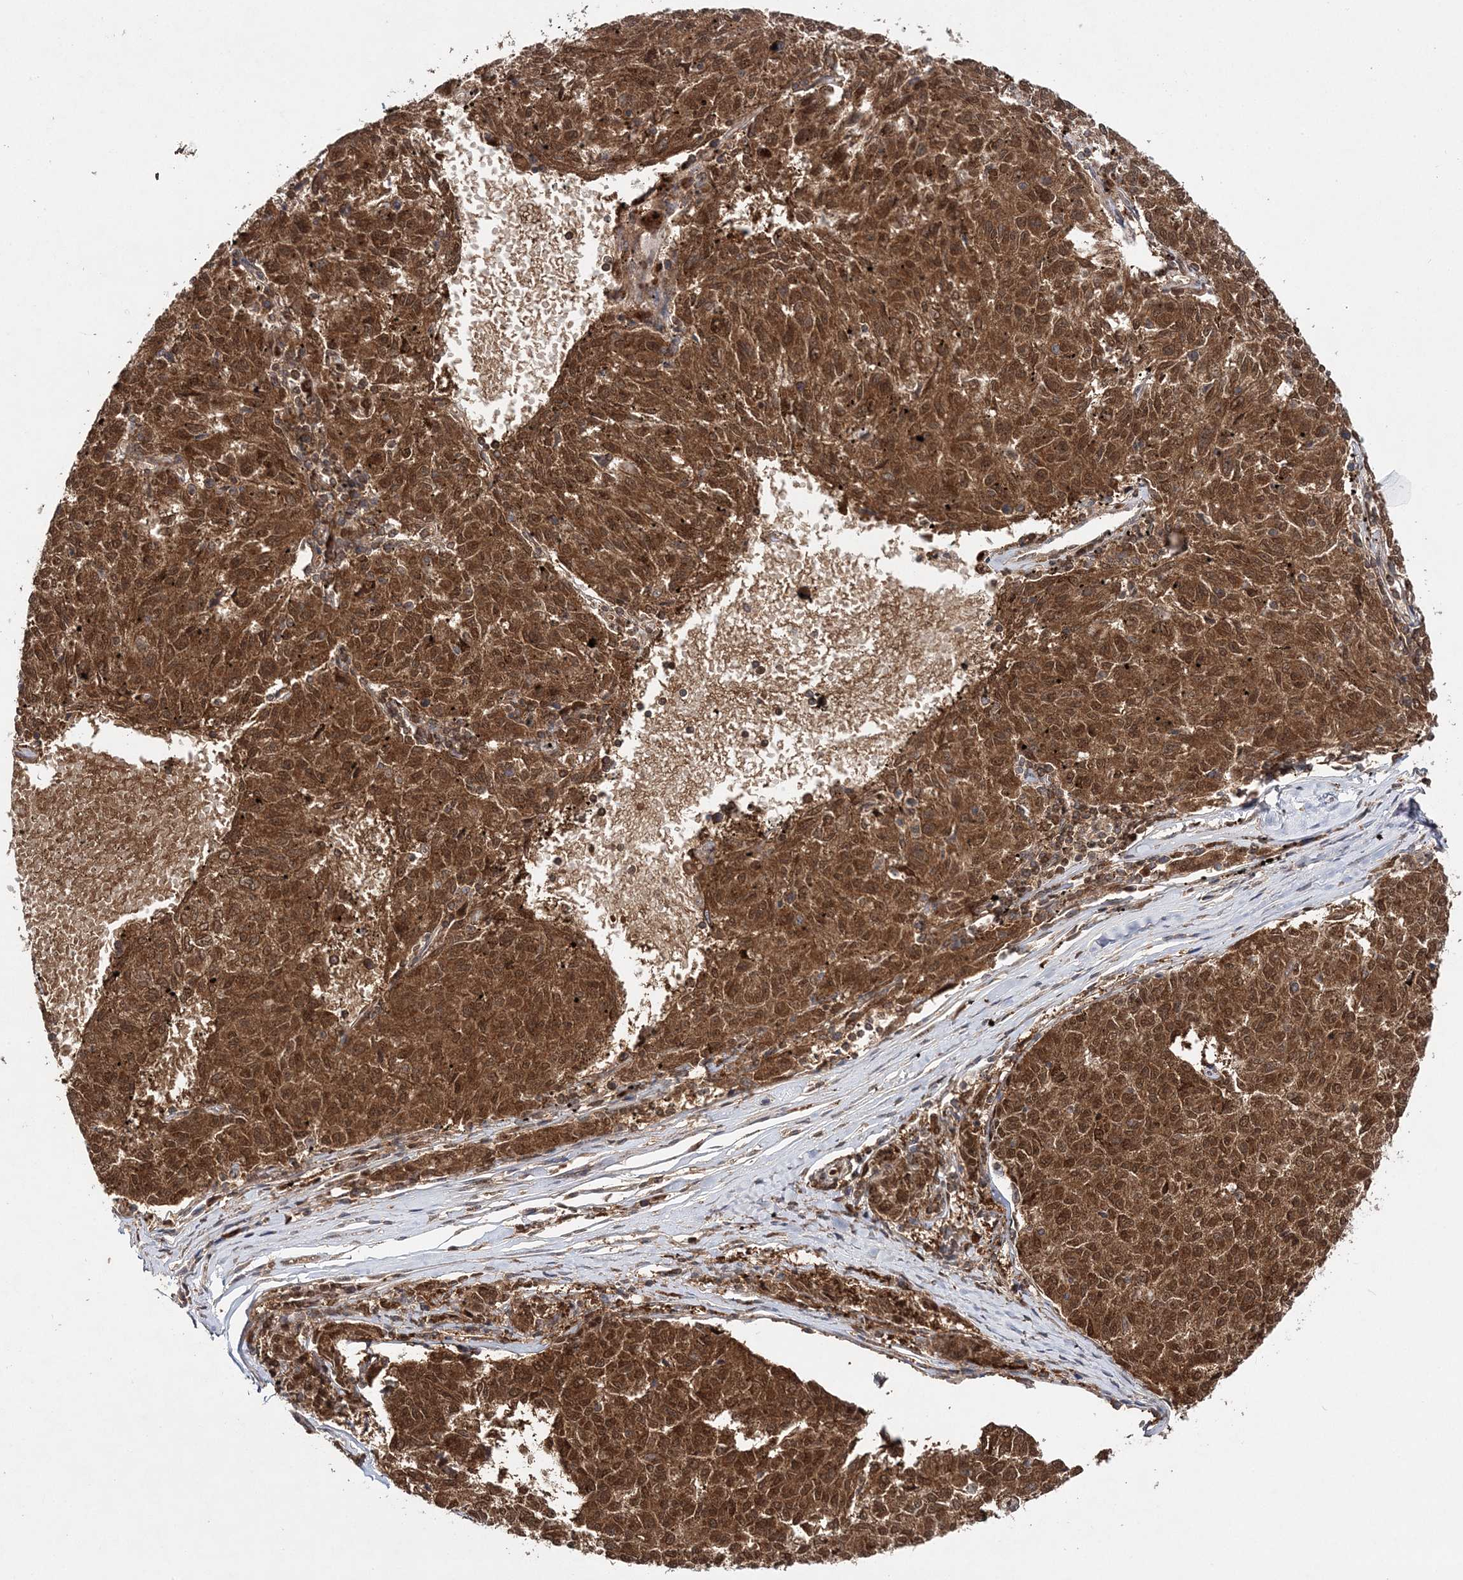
{"staining": {"intensity": "strong", "quantity": ">75%", "location": "cytoplasmic/membranous,nuclear"}, "tissue": "melanoma", "cell_type": "Tumor cells", "image_type": "cancer", "snomed": [{"axis": "morphology", "description": "Malignant melanoma, NOS"}, {"axis": "topography", "description": "Skin"}], "caption": "Melanoma stained for a protein (brown) shows strong cytoplasmic/membranous and nuclear positive expression in approximately >75% of tumor cells.", "gene": "NIF3L1", "patient": {"sex": "female", "age": 72}}